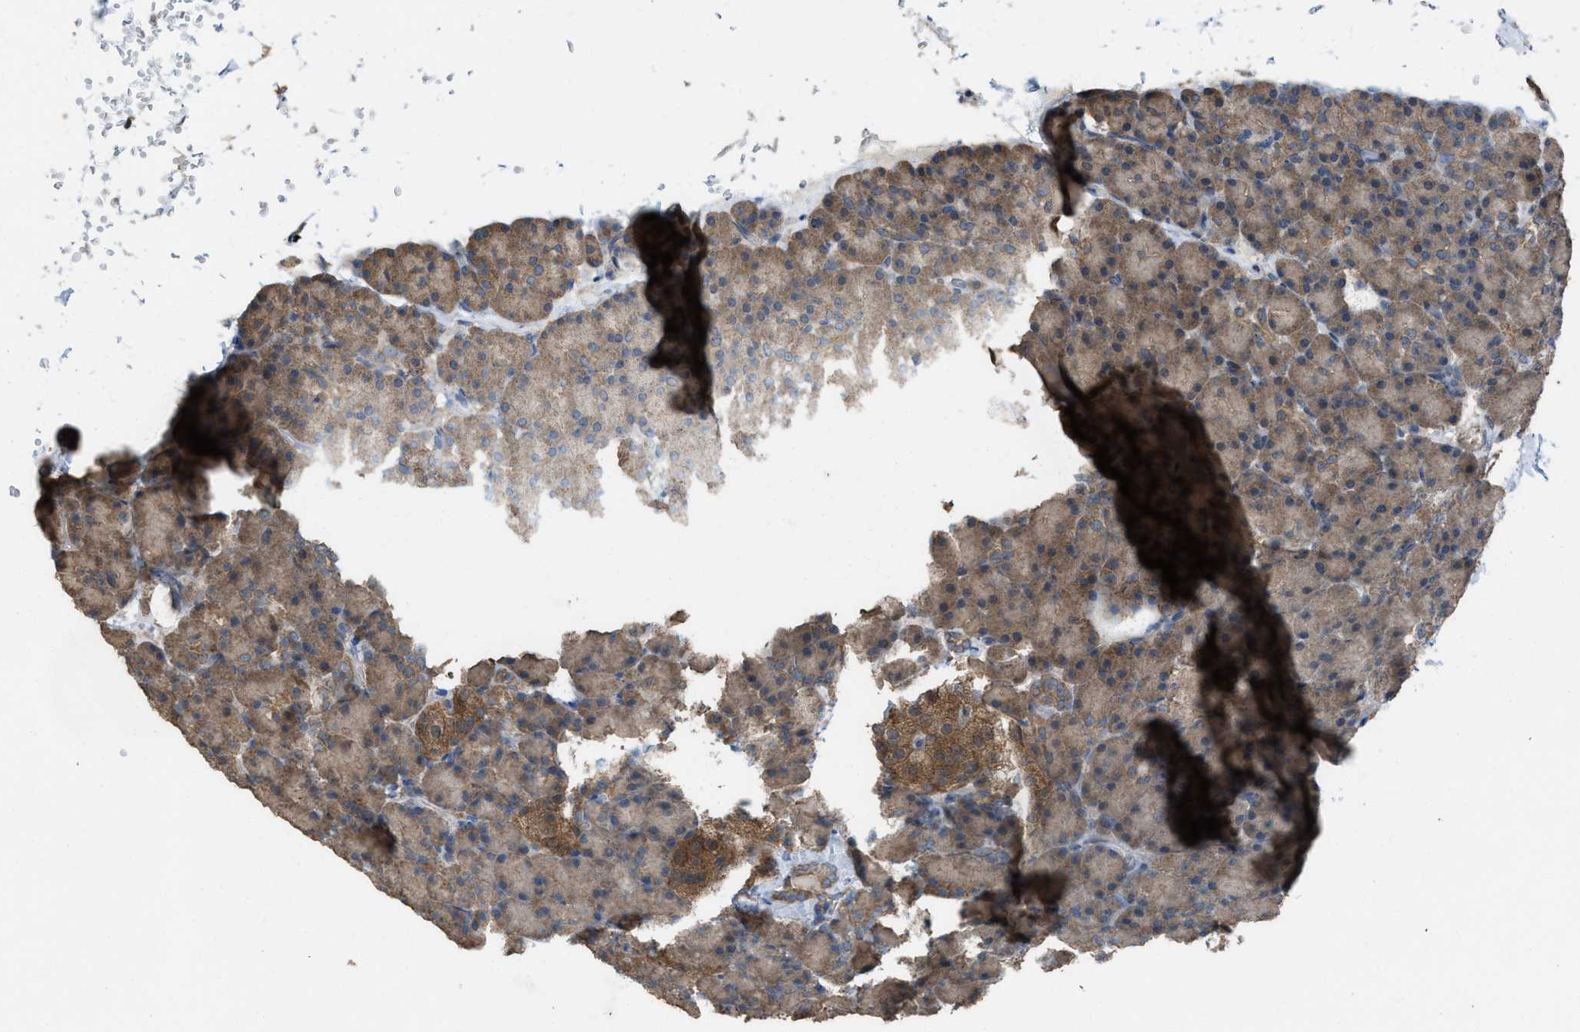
{"staining": {"intensity": "weak", "quantity": ">75%", "location": "cytoplasmic/membranous"}, "tissue": "pancreas", "cell_type": "Exocrine glandular cells", "image_type": "normal", "snomed": [{"axis": "morphology", "description": "Normal tissue, NOS"}, {"axis": "topography", "description": "Pancreas"}], "caption": "A brown stain shows weak cytoplasmic/membranous expression of a protein in exocrine glandular cells of benign human pancreas. The staining was performed using DAB to visualize the protein expression in brown, while the nuclei were stained in blue with hematoxylin (Magnification: 20x).", "gene": "PLAA", "patient": {"sex": "female", "age": 43}}